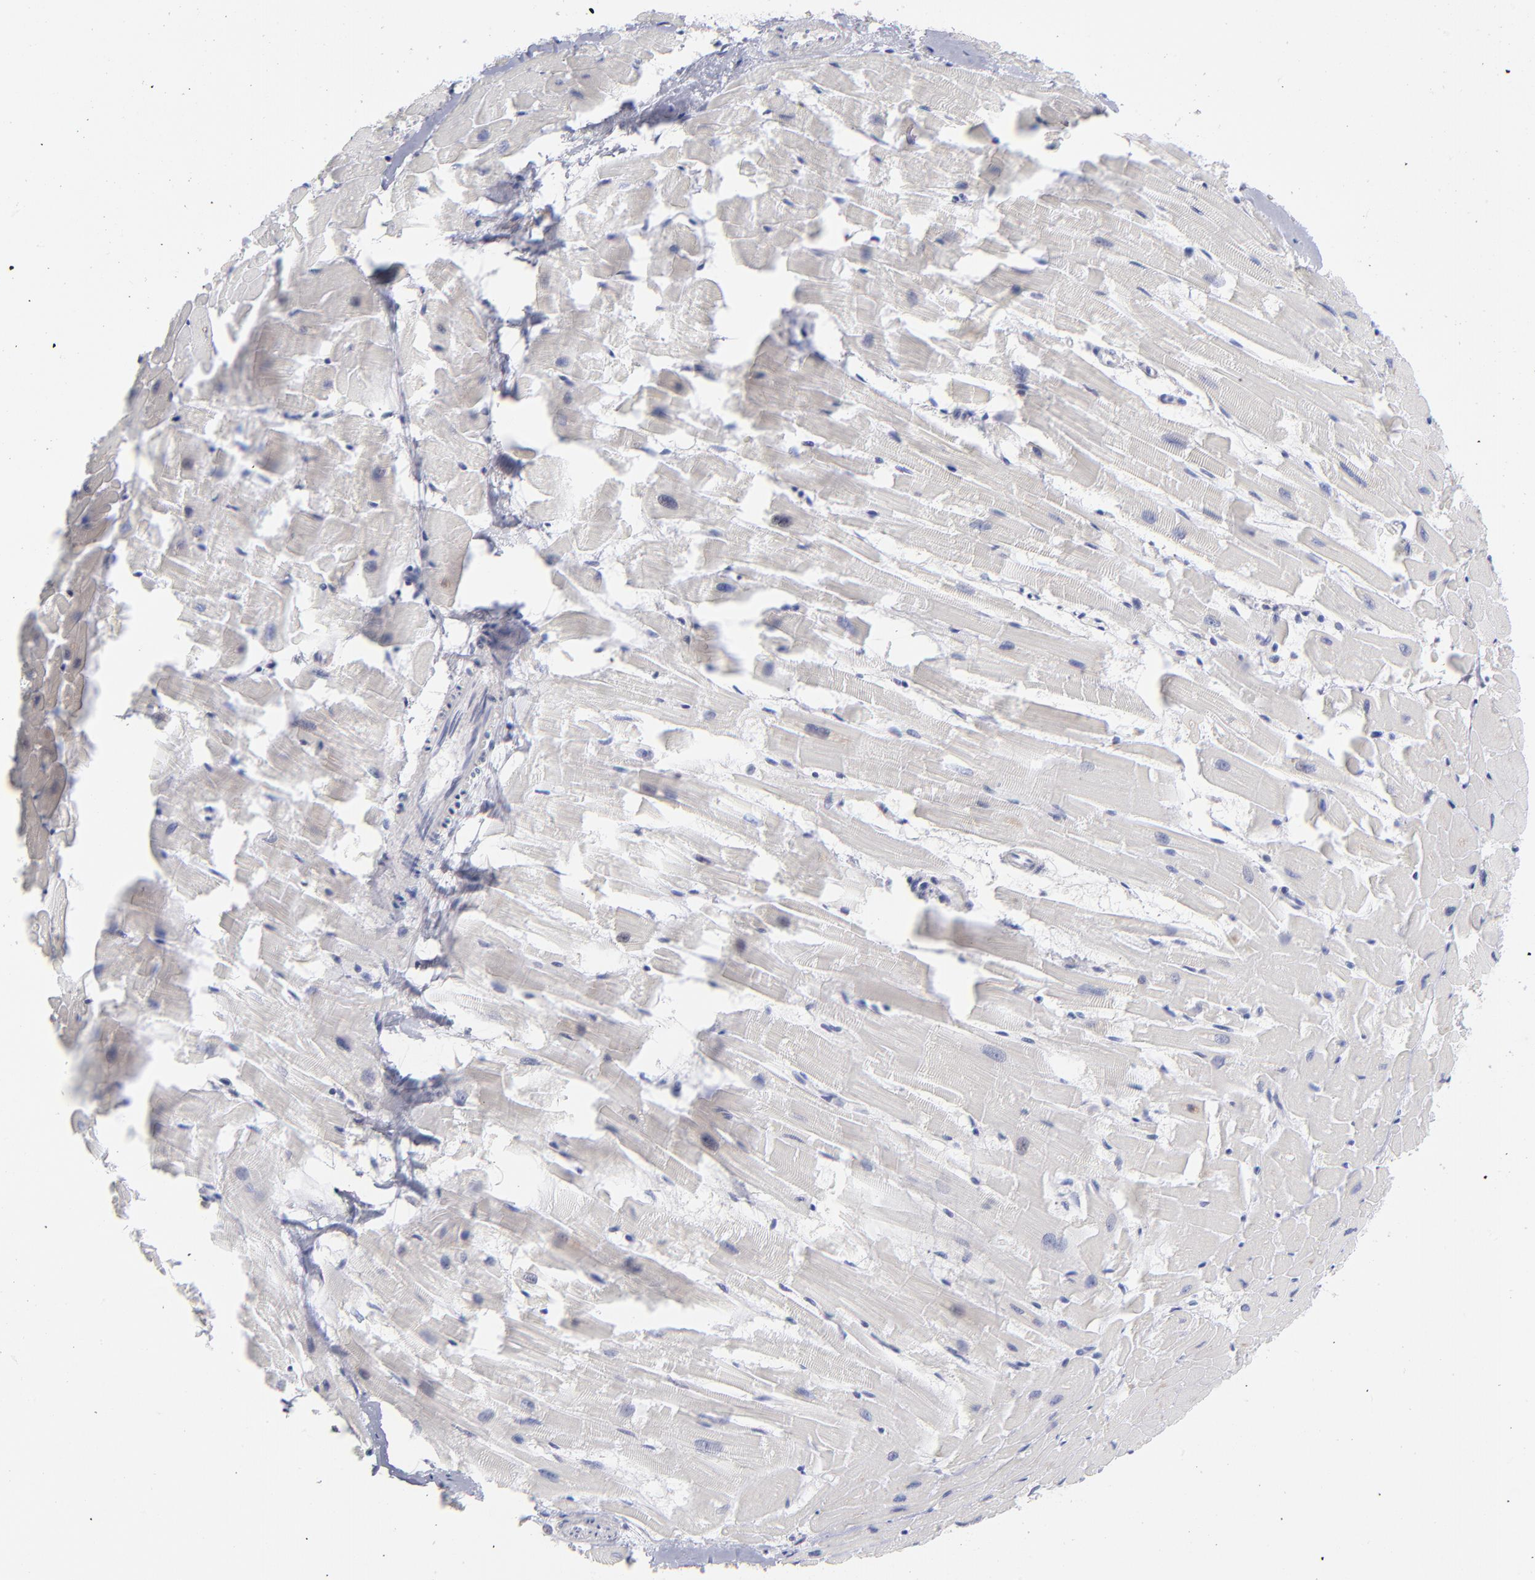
{"staining": {"intensity": "negative", "quantity": "none", "location": "none"}, "tissue": "heart muscle", "cell_type": "Cardiomyocytes", "image_type": "normal", "snomed": [{"axis": "morphology", "description": "Normal tissue, NOS"}, {"axis": "topography", "description": "Heart"}], "caption": "Photomicrograph shows no significant protein staining in cardiomyocytes of normal heart muscle. (DAB immunohistochemistry, high magnification).", "gene": "MTHFD2", "patient": {"sex": "female", "age": 19}}